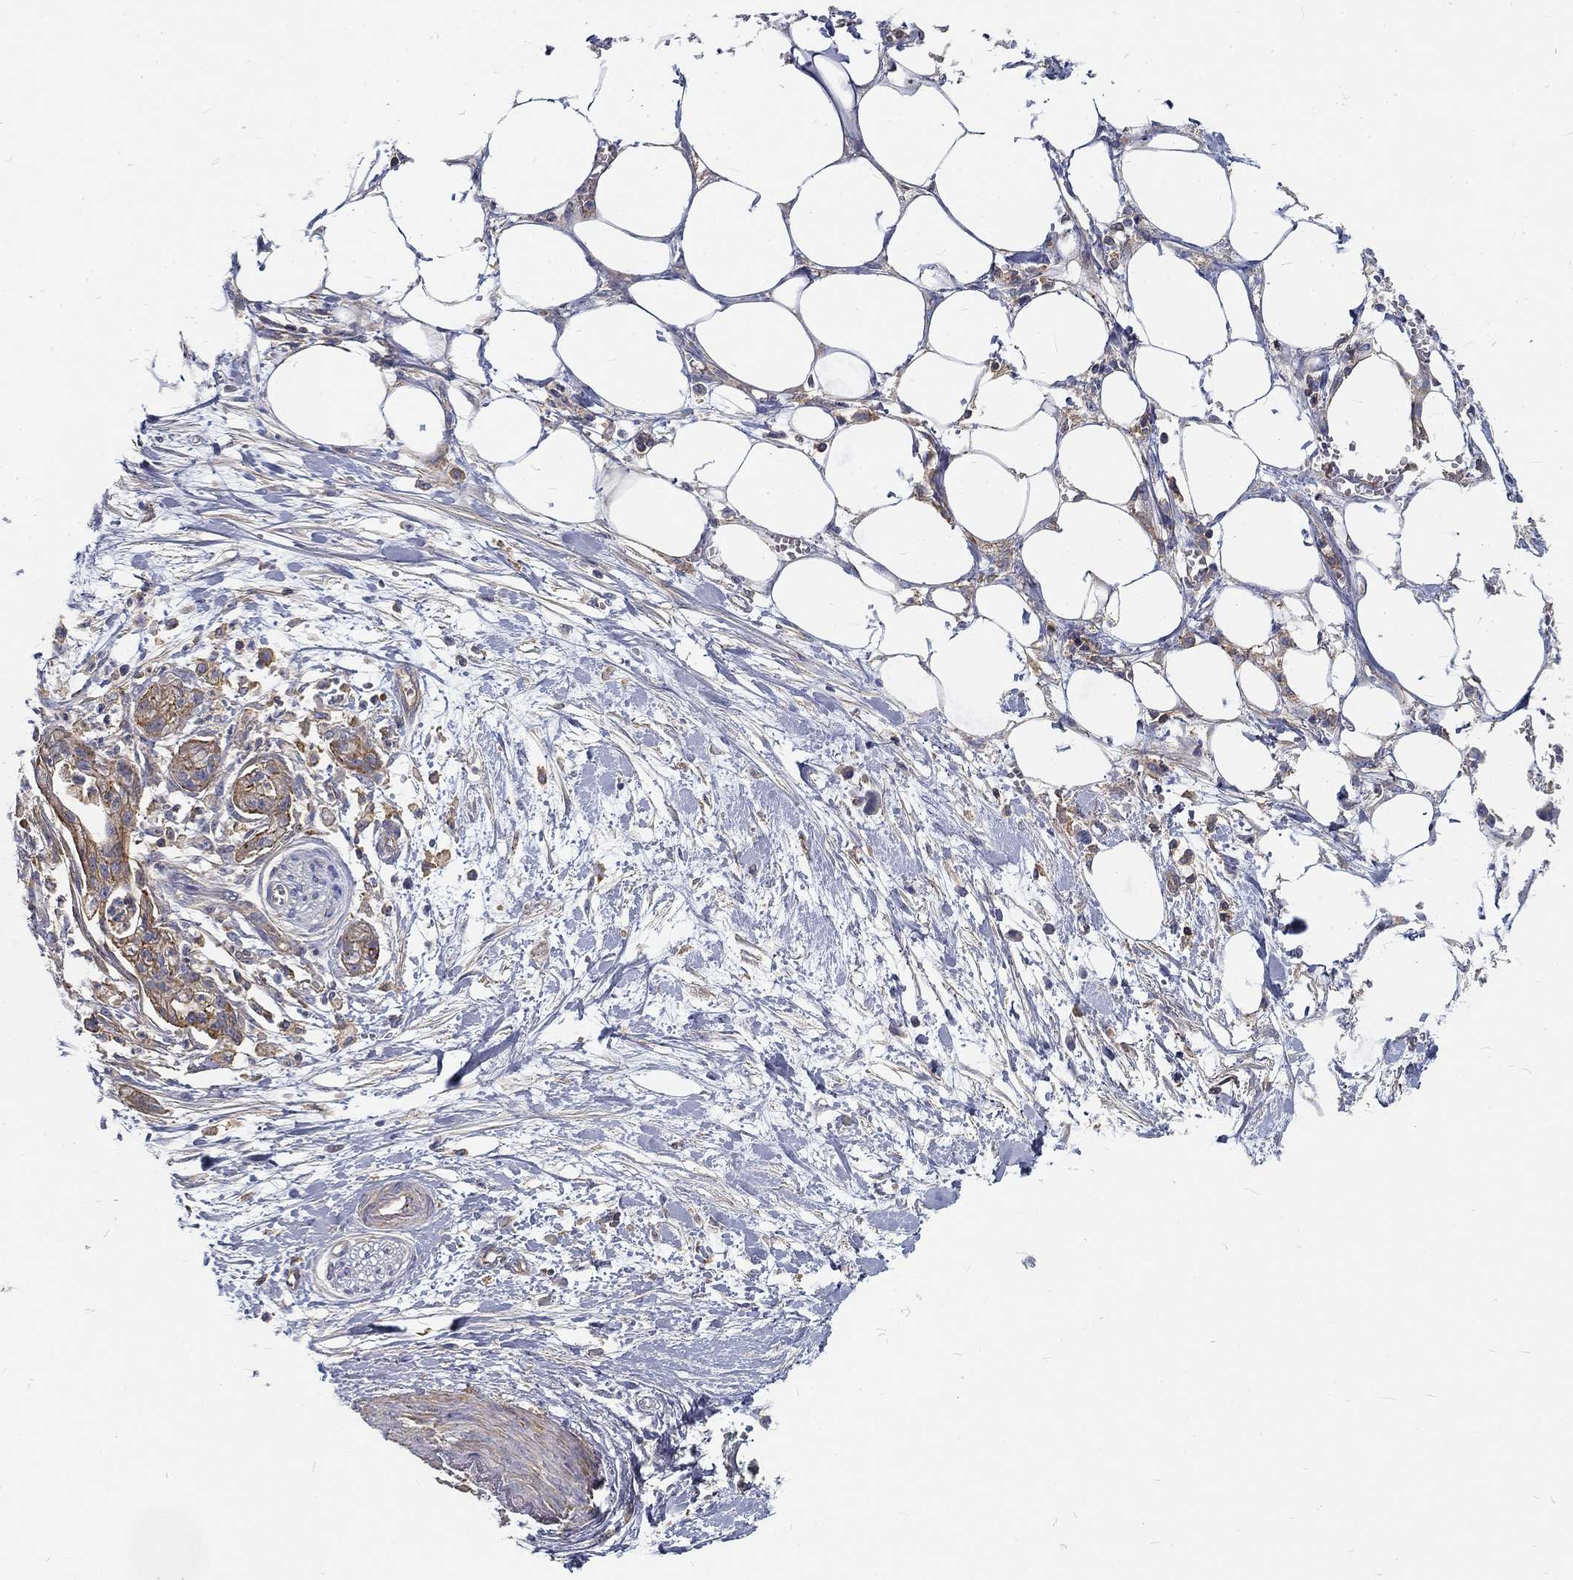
{"staining": {"intensity": "moderate", "quantity": "25%-75%", "location": "cytoplasmic/membranous"}, "tissue": "pancreatic cancer", "cell_type": "Tumor cells", "image_type": "cancer", "snomed": [{"axis": "morphology", "description": "Normal tissue, NOS"}, {"axis": "morphology", "description": "Adenocarcinoma, NOS"}, {"axis": "topography", "description": "Lymph node"}, {"axis": "topography", "description": "Pancreas"}], "caption": "A brown stain shows moderate cytoplasmic/membranous staining of a protein in pancreatic adenocarcinoma tumor cells.", "gene": "MTMR11", "patient": {"sex": "female", "age": 58}}